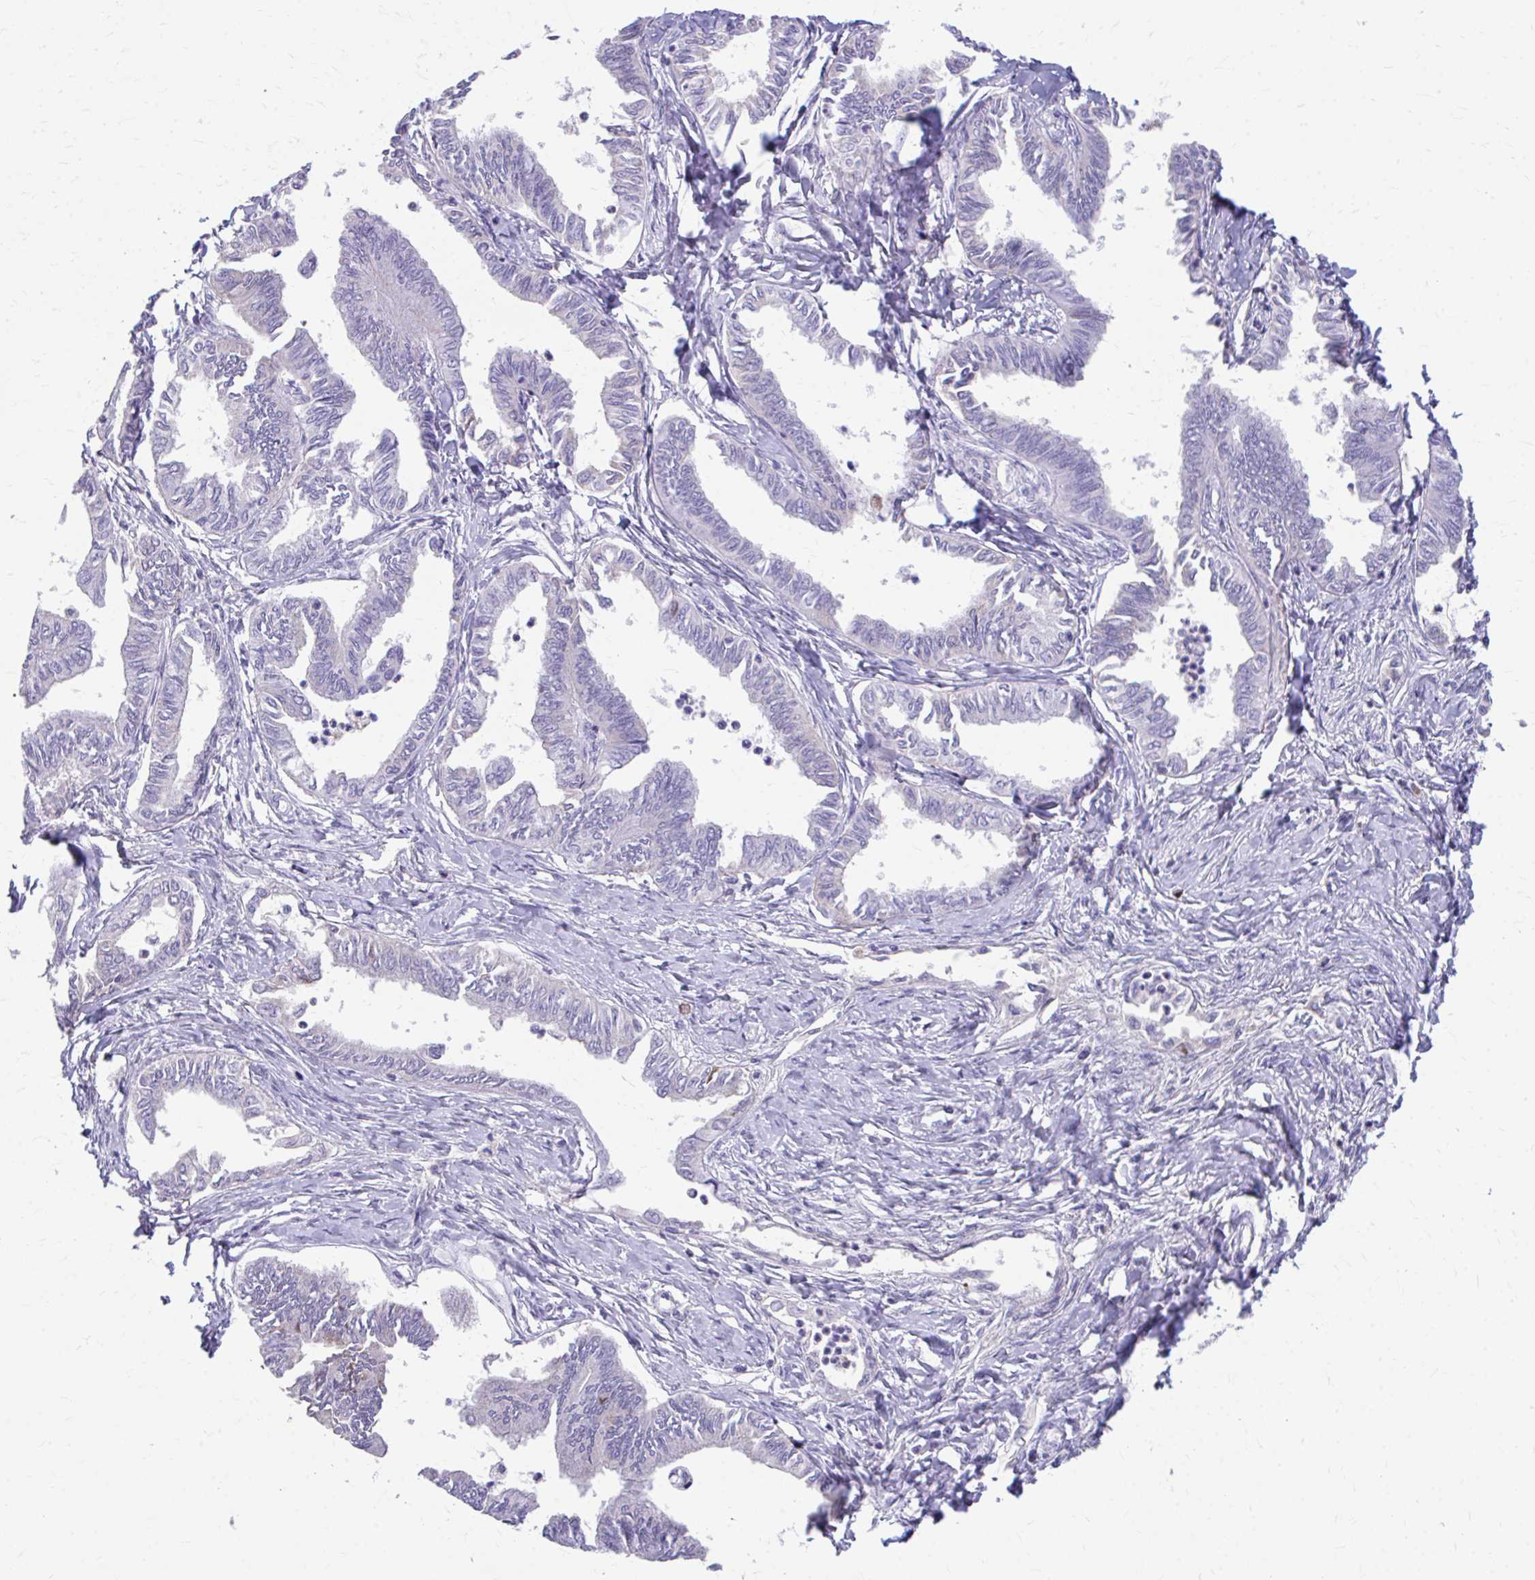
{"staining": {"intensity": "negative", "quantity": "none", "location": "none"}, "tissue": "ovarian cancer", "cell_type": "Tumor cells", "image_type": "cancer", "snomed": [{"axis": "morphology", "description": "Carcinoma, endometroid"}, {"axis": "topography", "description": "Ovary"}], "caption": "The IHC photomicrograph has no significant expression in tumor cells of ovarian cancer (endometroid carcinoma) tissue.", "gene": "CFH", "patient": {"sex": "female", "age": 70}}